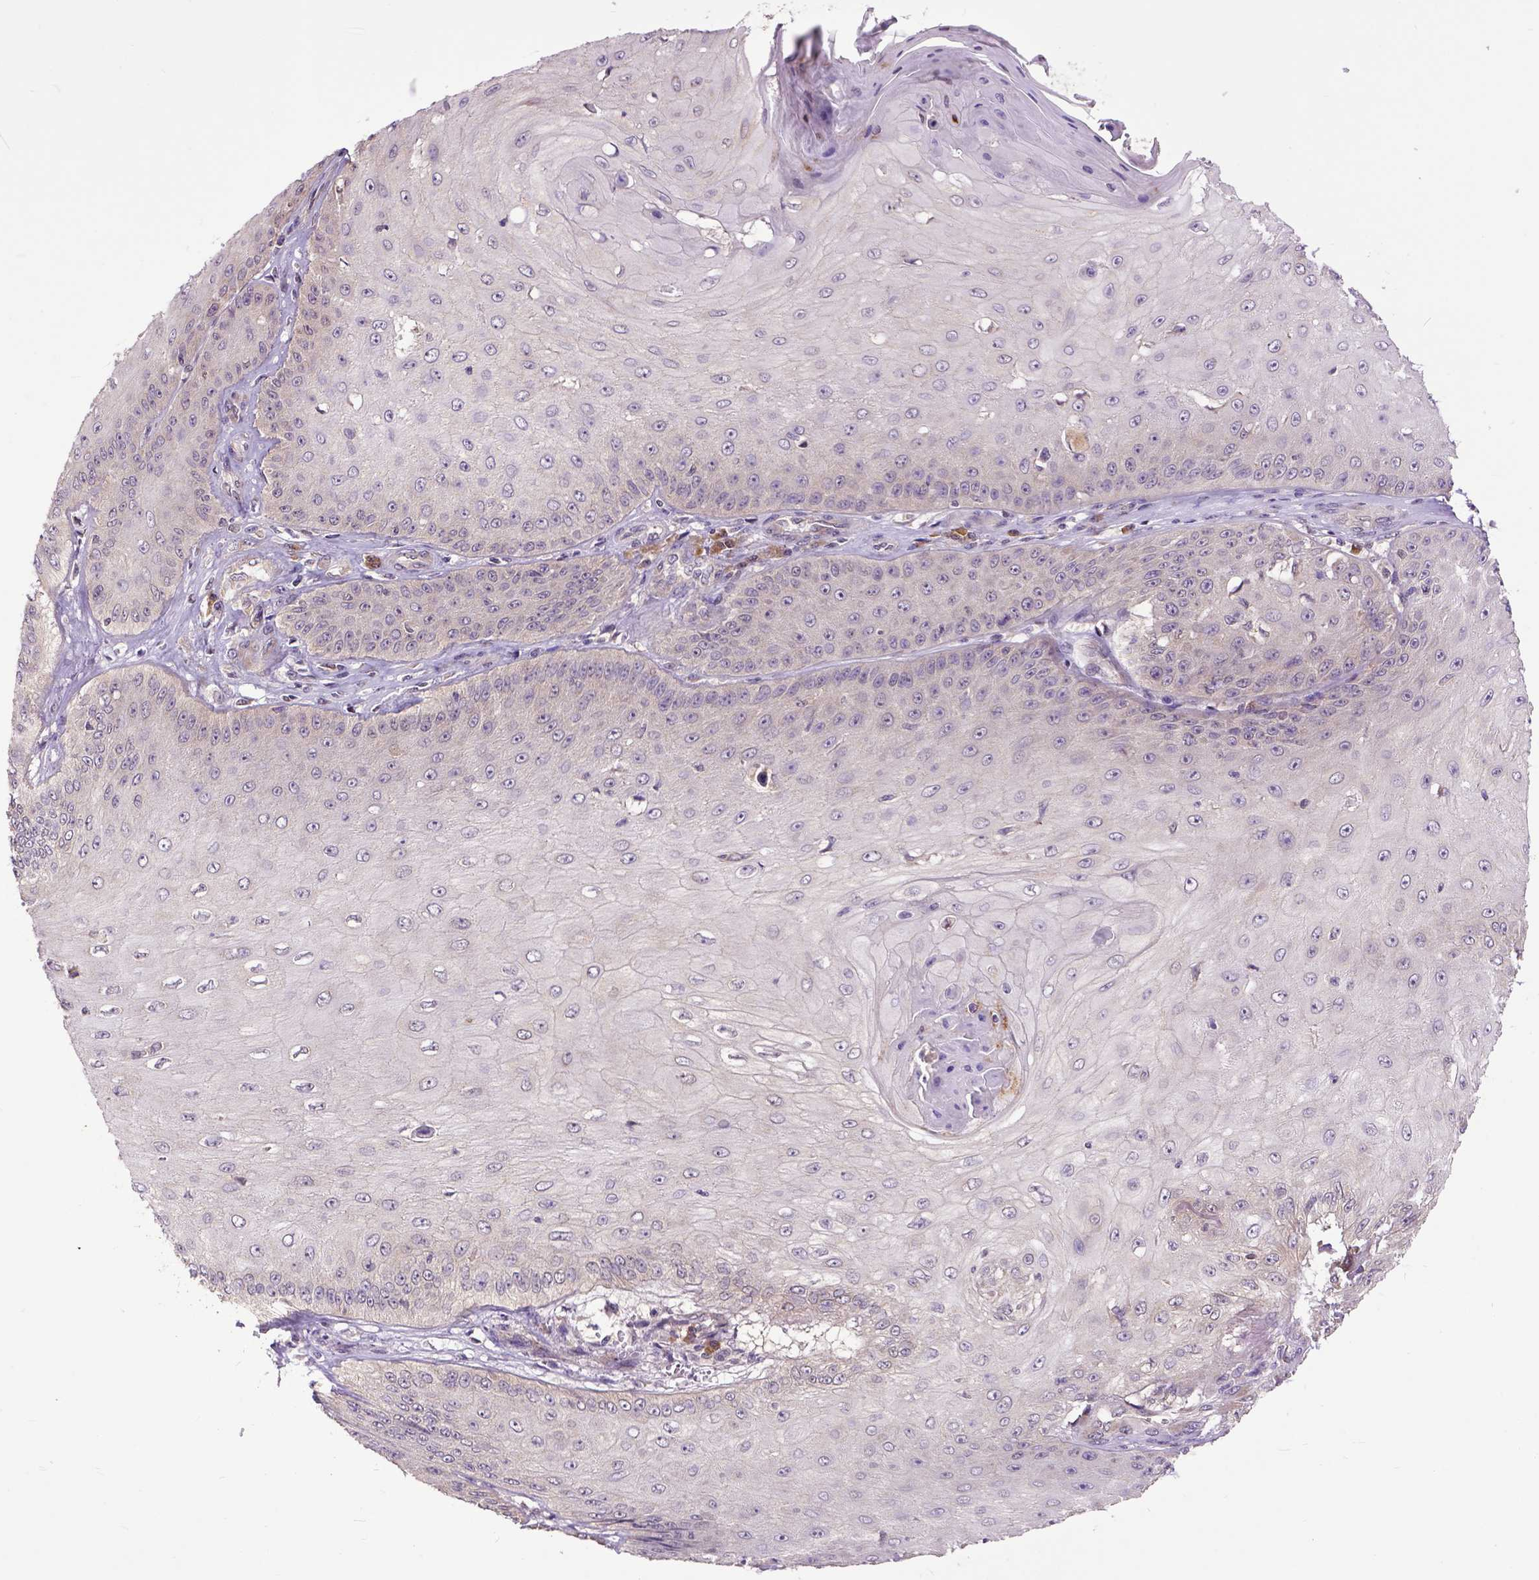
{"staining": {"intensity": "negative", "quantity": "none", "location": "none"}, "tissue": "skin cancer", "cell_type": "Tumor cells", "image_type": "cancer", "snomed": [{"axis": "morphology", "description": "Squamous cell carcinoma, NOS"}, {"axis": "topography", "description": "Skin"}], "caption": "Human skin cancer stained for a protein using immunohistochemistry demonstrates no positivity in tumor cells.", "gene": "ARL1", "patient": {"sex": "male", "age": 70}}